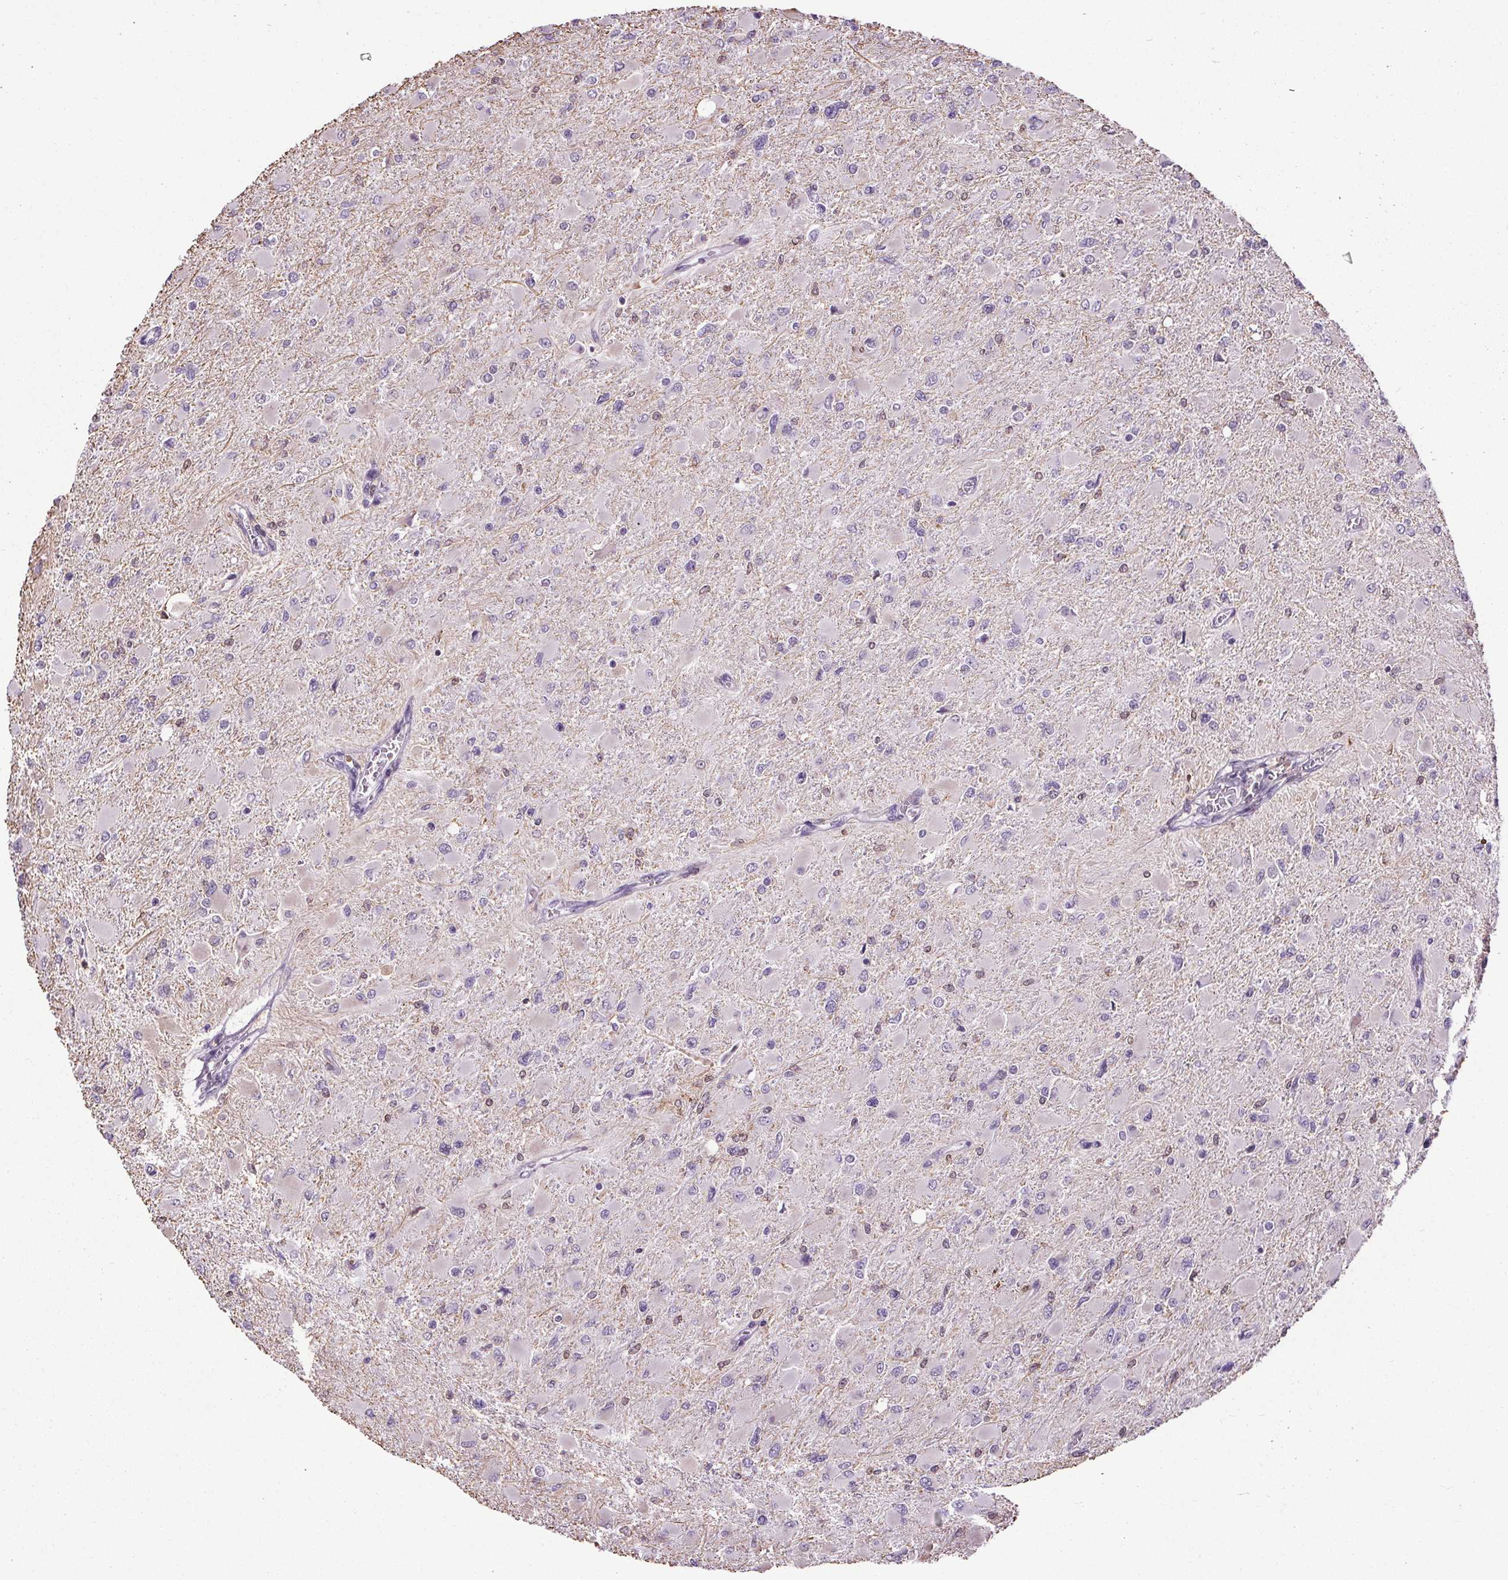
{"staining": {"intensity": "negative", "quantity": "none", "location": "none"}, "tissue": "glioma", "cell_type": "Tumor cells", "image_type": "cancer", "snomed": [{"axis": "morphology", "description": "Glioma, malignant, High grade"}, {"axis": "topography", "description": "Cerebral cortex"}], "caption": "Immunohistochemistry micrograph of glioma stained for a protein (brown), which displays no expression in tumor cells. (Immunohistochemistry (ihc), brightfield microscopy, high magnification).", "gene": "TMEM240", "patient": {"sex": "female", "age": 36}}